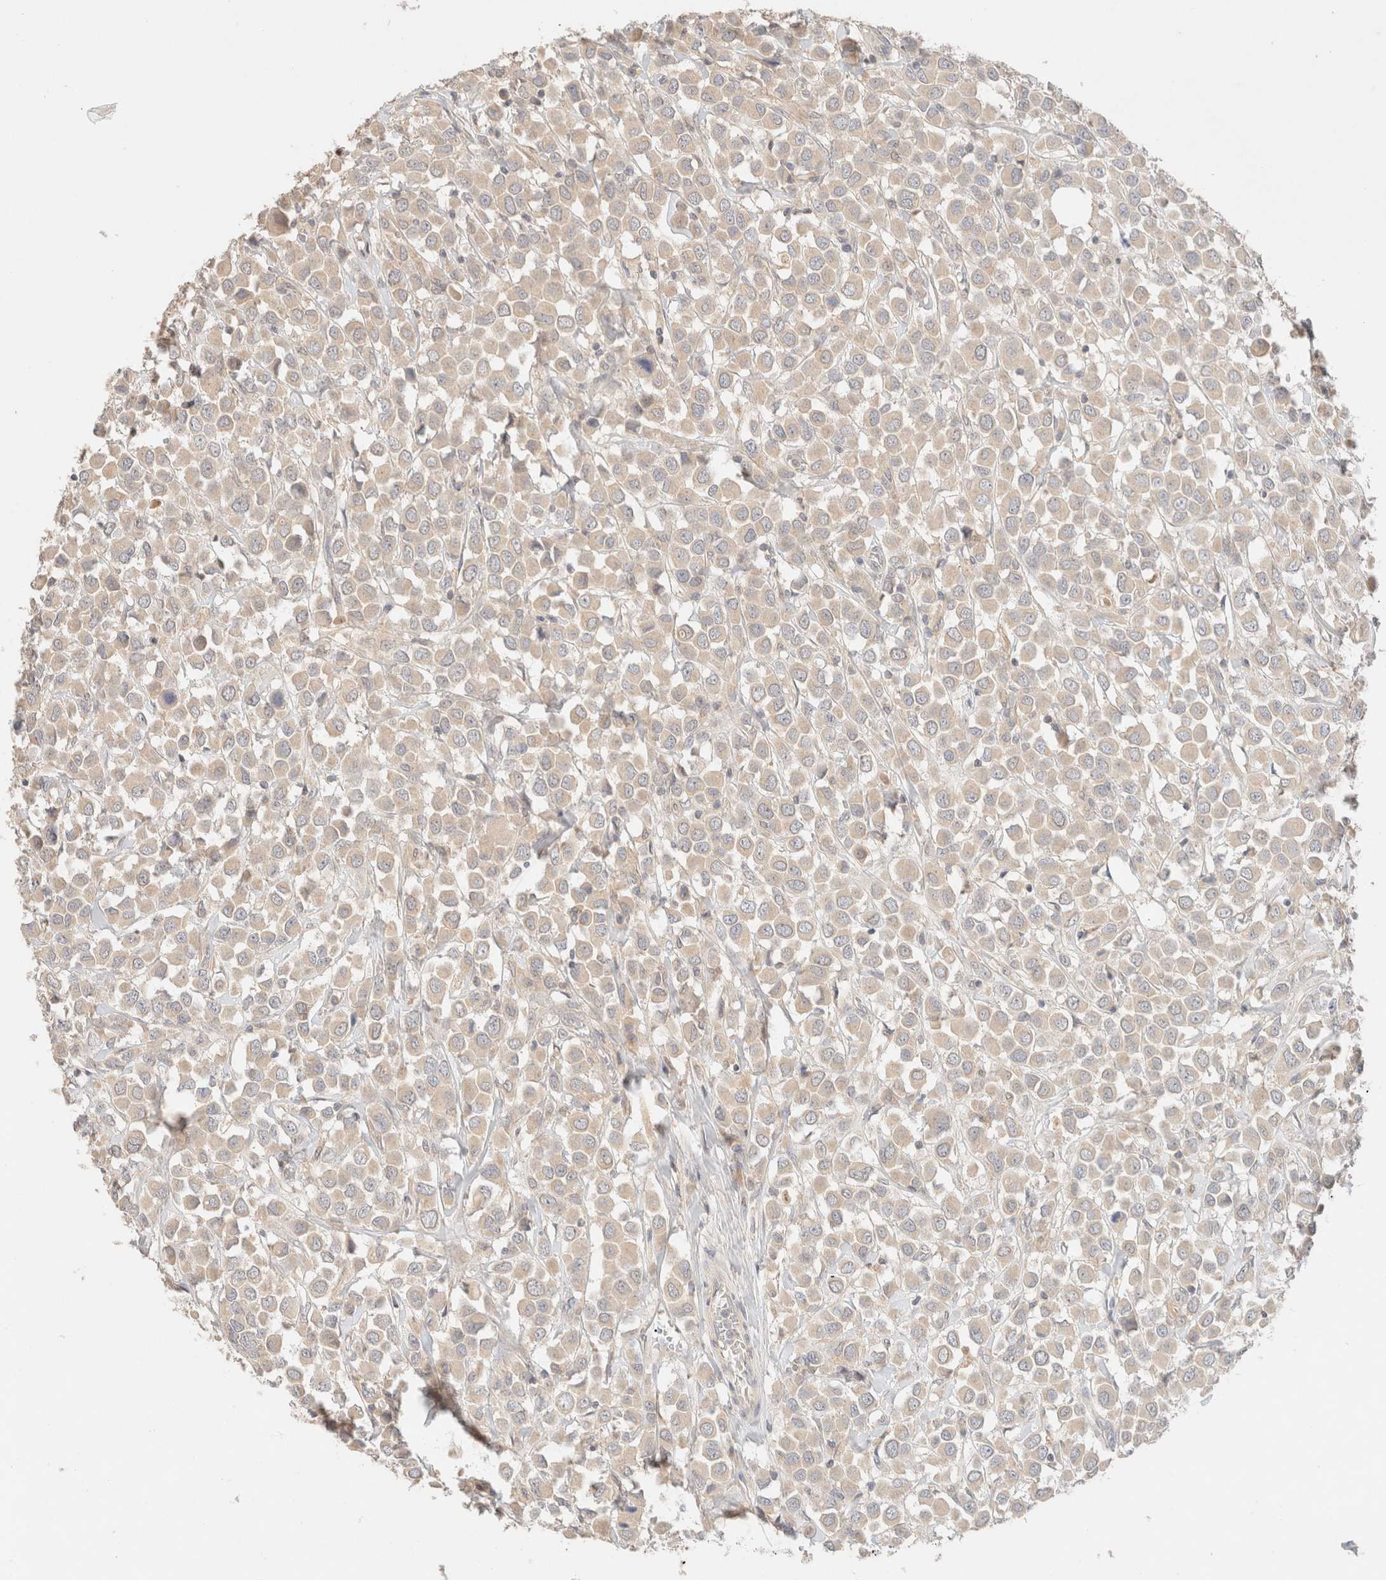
{"staining": {"intensity": "negative", "quantity": "none", "location": "none"}, "tissue": "breast cancer", "cell_type": "Tumor cells", "image_type": "cancer", "snomed": [{"axis": "morphology", "description": "Duct carcinoma"}, {"axis": "topography", "description": "Breast"}], "caption": "Immunohistochemistry (IHC) of human breast cancer (intraductal carcinoma) reveals no positivity in tumor cells. (DAB IHC, high magnification).", "gene": "SARM1", "patient": {"sex": "female", "age": 61}}